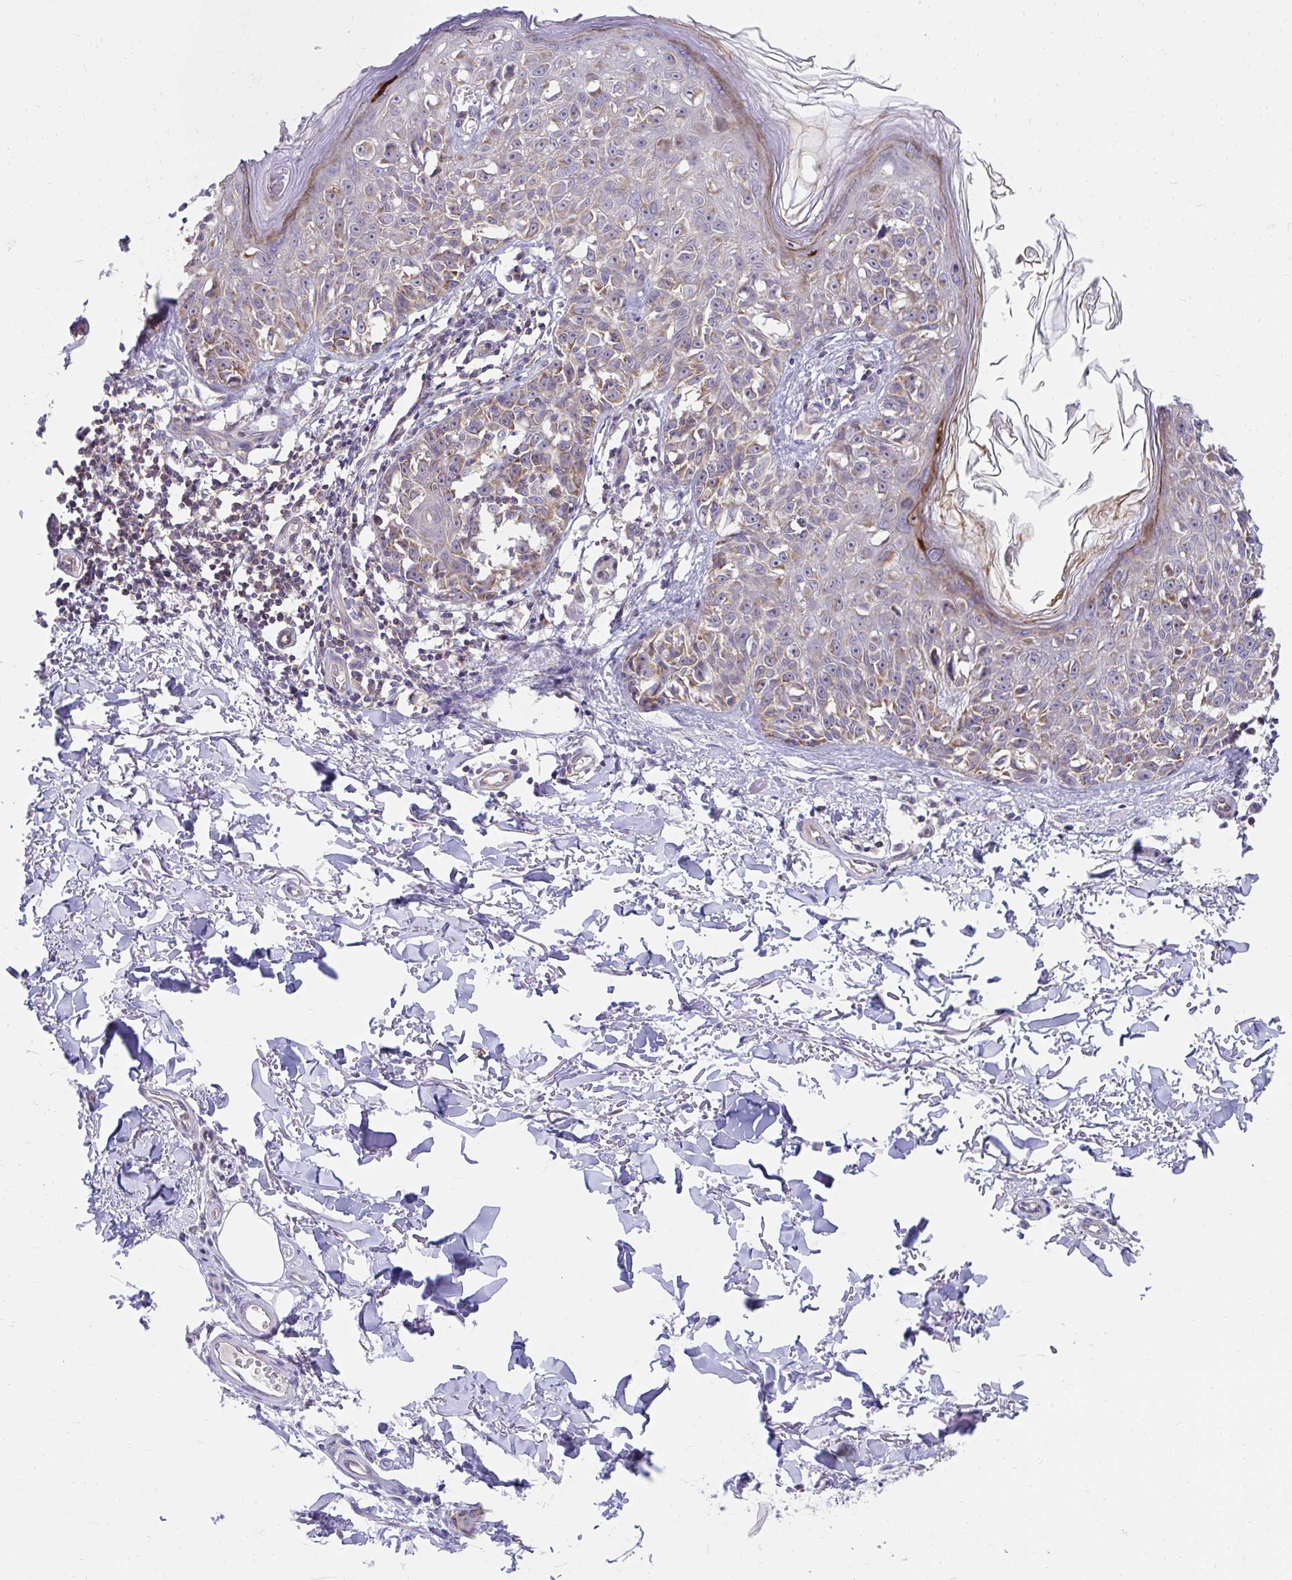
{"staining": {"intensity": "weak", "quantity": ">75%", "location": "cytoplasmic/membranous"}, "tissue": "melanoma", "cell_type": "Tumor cells", "image_type": "cancer", "snomed": [{"axis": "morphology", "description": "Malignant melanoma, NOS"}, {"axis": "topography", "description": "Skin"}], "caption": "Tumor cells exhibit low levels of weak cytoplasmic/membranous expression in approximately >75% of cells in malignant melanoma. Ihc stains the protein in brown and the nuclei are stained blue.", "gene": "FHIP1B", "patient": {"sex": "male", "age": 73}}